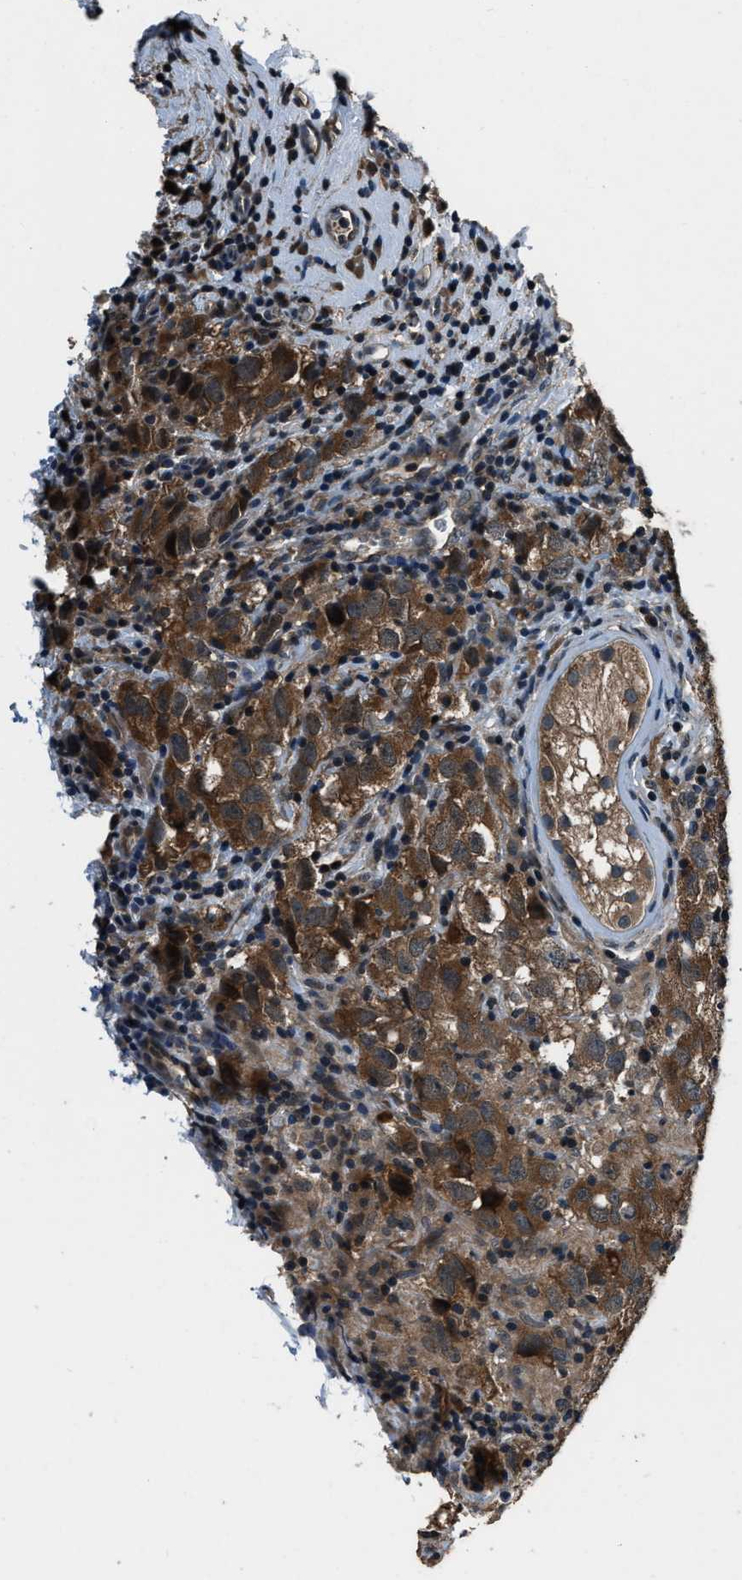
{"staining": {"intensity": "strong", "quantity": ">75%", "location": "cytoplasmic/membranous"}, "tissue": "testis cancer", "cell_type": "Tumor cells", "image_type": "cancer", "snomed": [{"axis": "morphology", "description": "Carcinoma, Embryonal, NOS"}, {"axis": "topography", "description": "Testis"}], "caption": "This is a micrograph of IHC staining of testis cancer, which shows strong expression in the cytoplasmic/membranous of tumor cells.", "gene": "NUDCD3", "patient": {"sex": "male", "age": 21}}